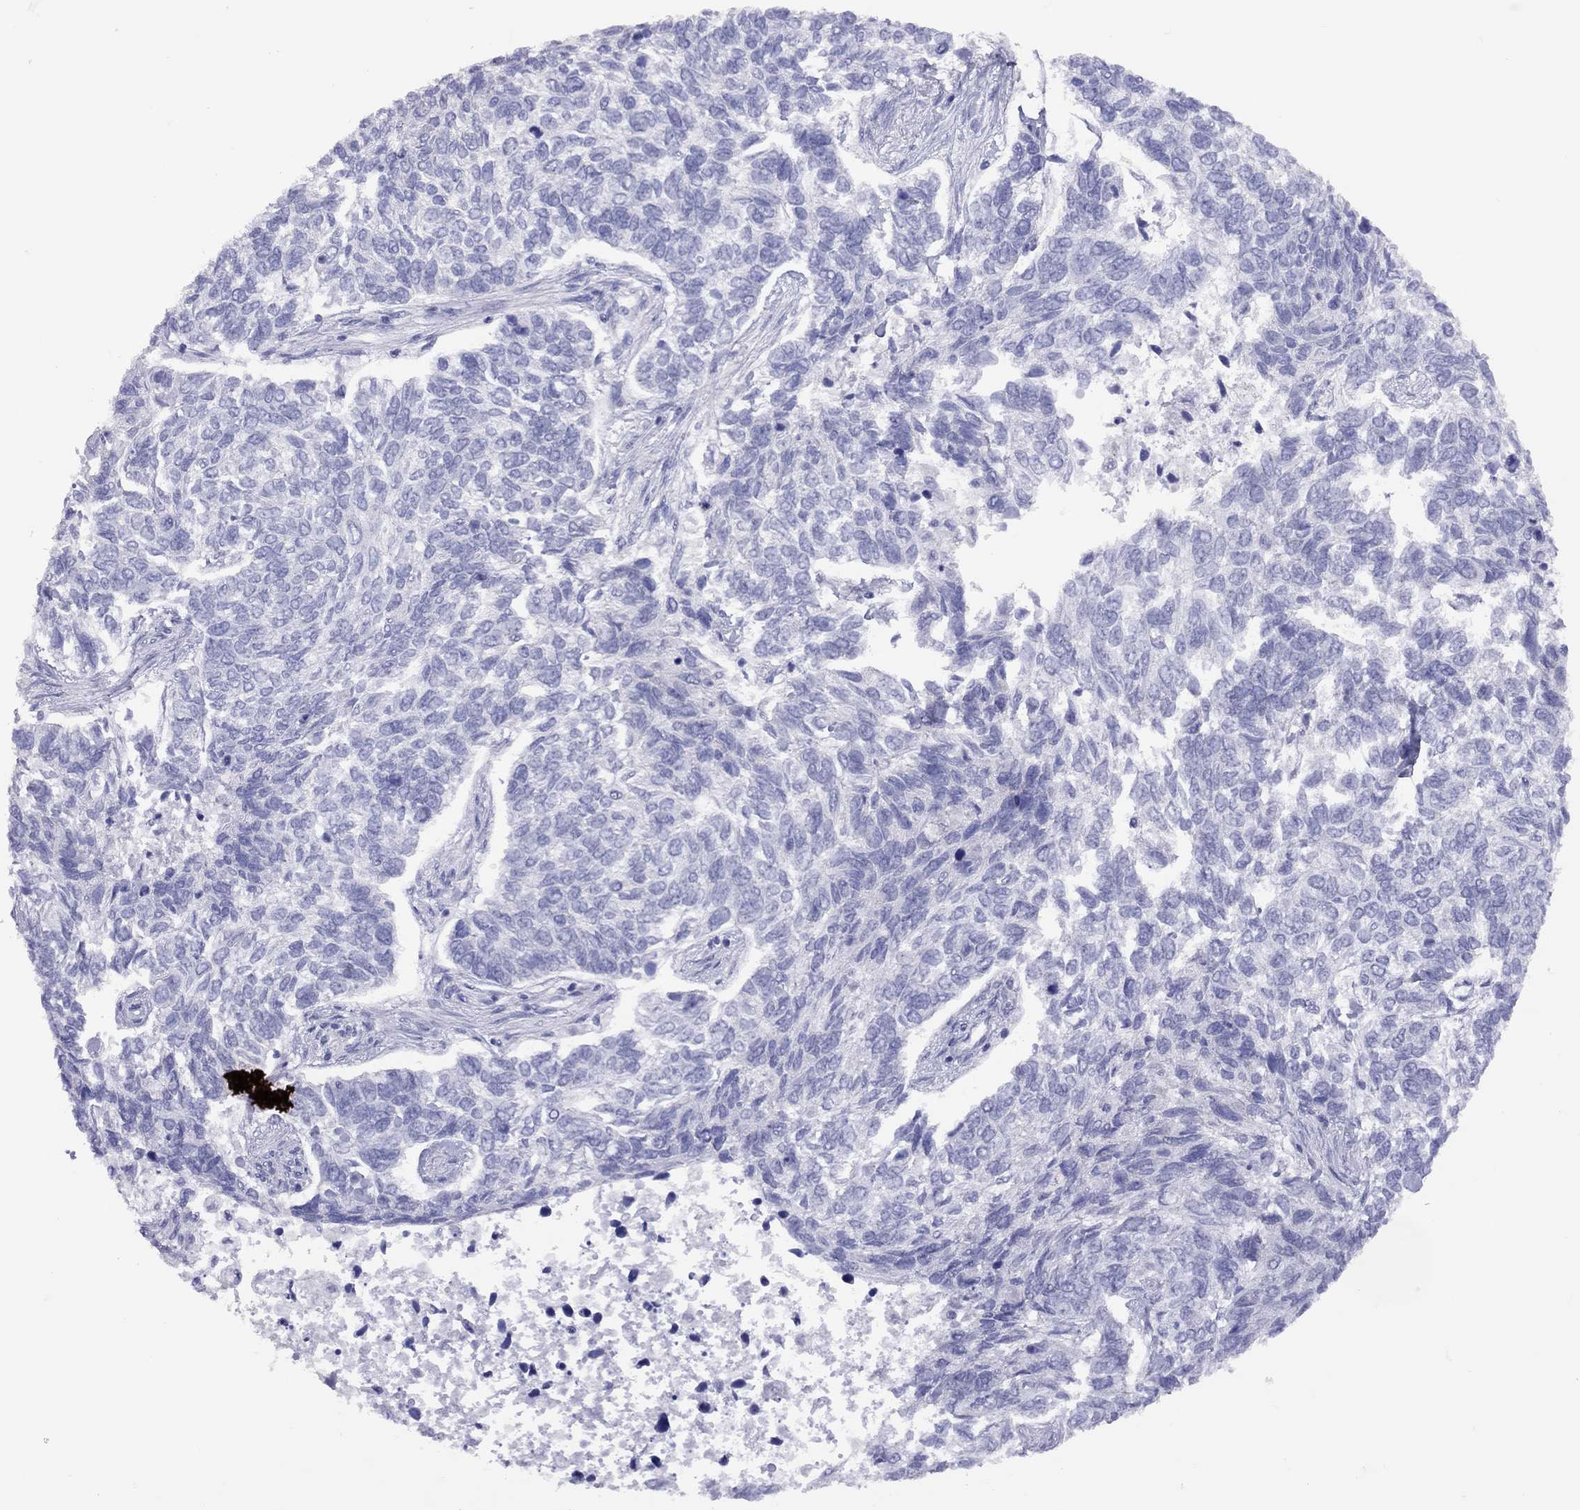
{"staining": {"intensity": "negative", "quantity": "none", "location": "none"}, "tissue": "skin cancer", "cell_type": "Tumor cells", "image_type": "cancer", "snomed": [{"axis": "morphology", "description": "Basal cell carcinoma"}, {"axis": "topography", "description": "Skin"}], "caption": "High power microscopy photomicrograph of an immunohistochemistry (IHC) micrograph of skin cancer, revealing no significant staining in tumor cells. Nuclei are stained in blue.", "gene": "MUC16", "patient": {"sex": "female", "age": 65}}